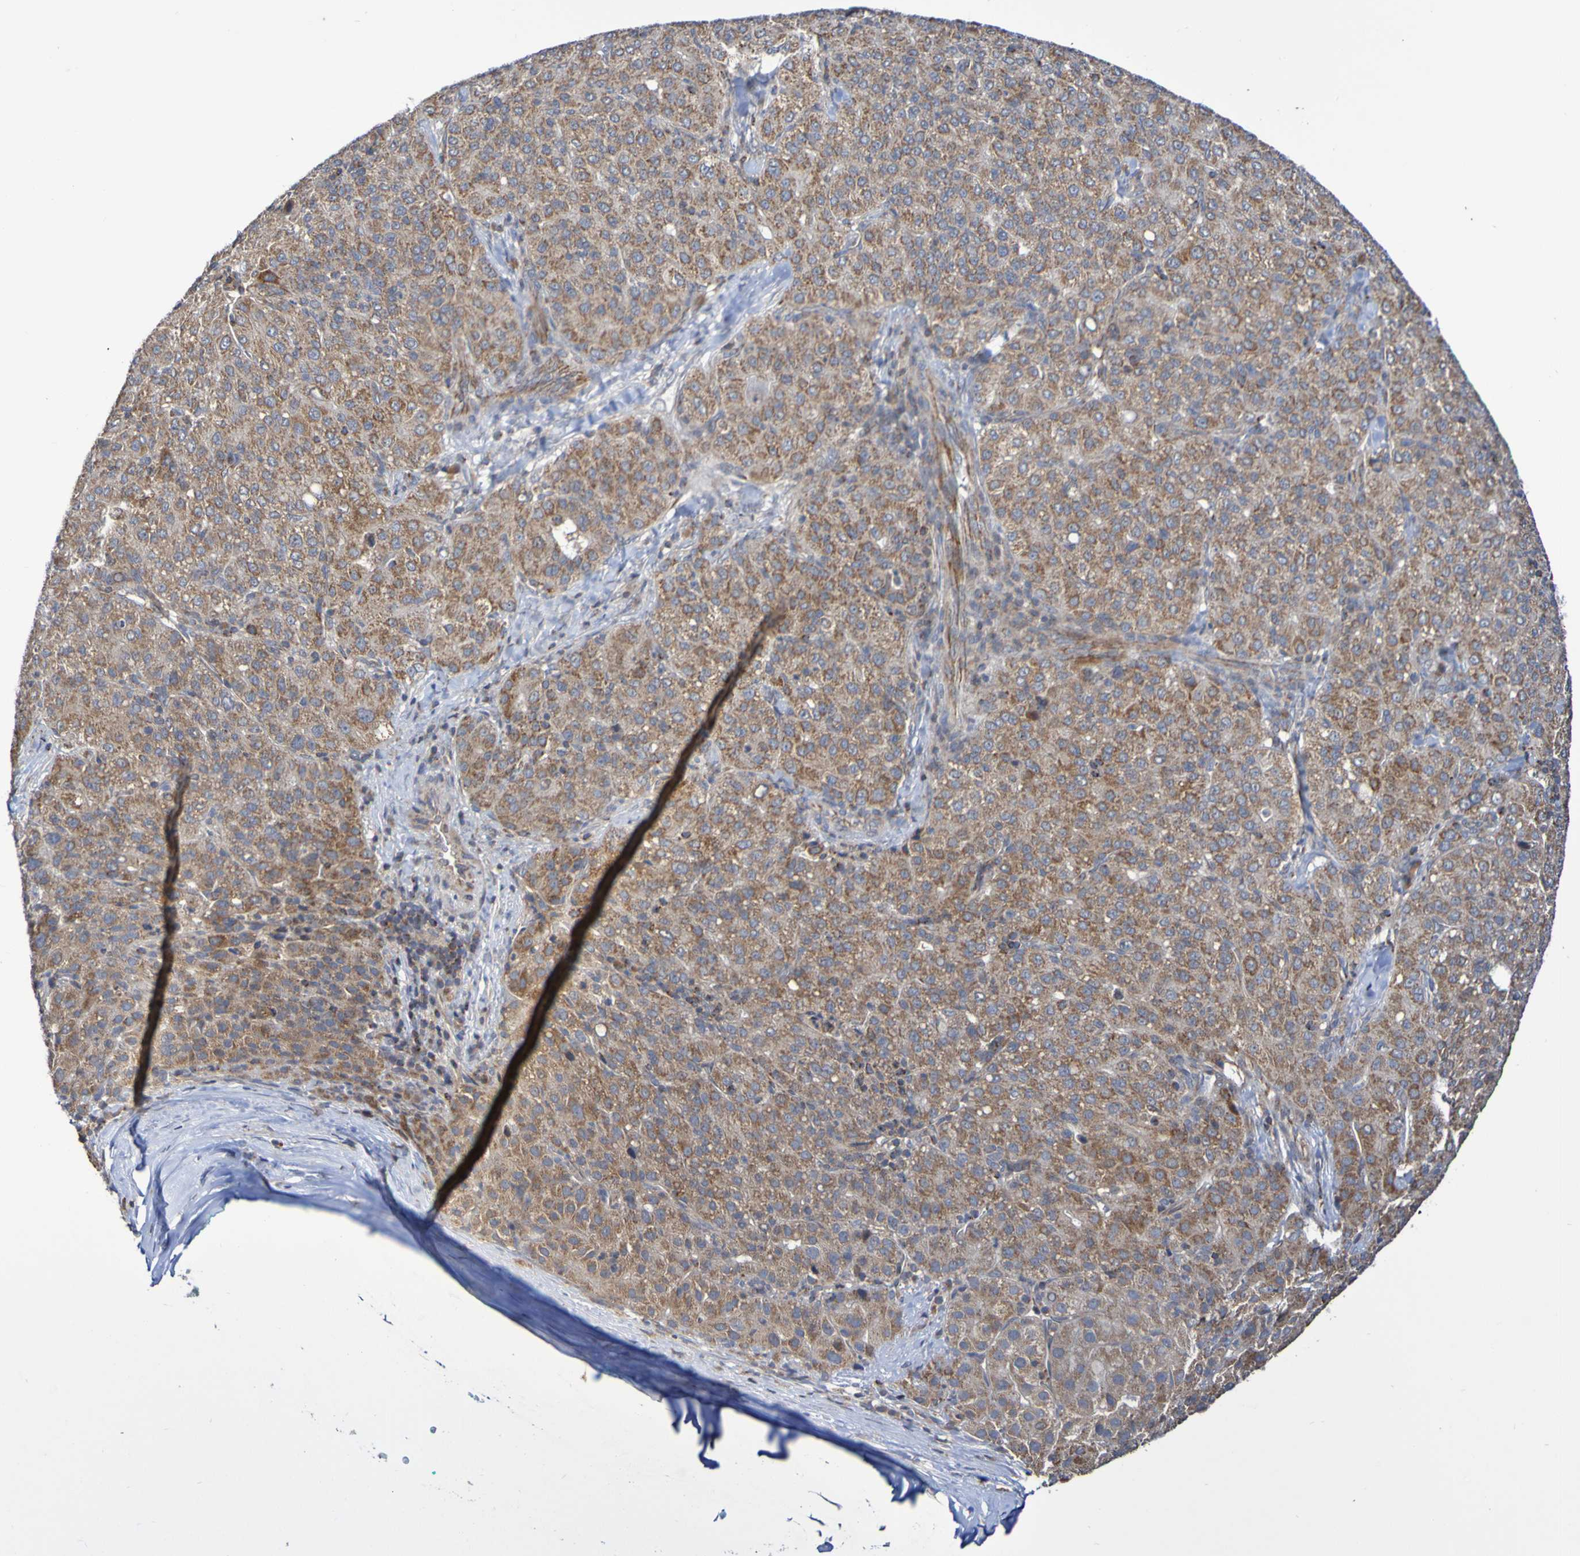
{"staining": {"intensity": "moderate", "quantity": ">75%", "location": "cytoplasmic/membranous"}, "tissue": "liver cancer", "cell_type": "Tumor cells", "image_type": "cancer", "snomed": [{"axis": "morphology", "description": "Carcinoma, Hepatocellular, NOS"}, {"axis": "topography", "description": "Liver"}], "caption": "This is an image of immunohistochemistry staining of hepatocellular carcinoma (liver), which shows moderate staining in the cytoplasmic/membranous of tumor cells.", "gene": "C3orf18", "patient": {"sex": "male", "age": 65}}